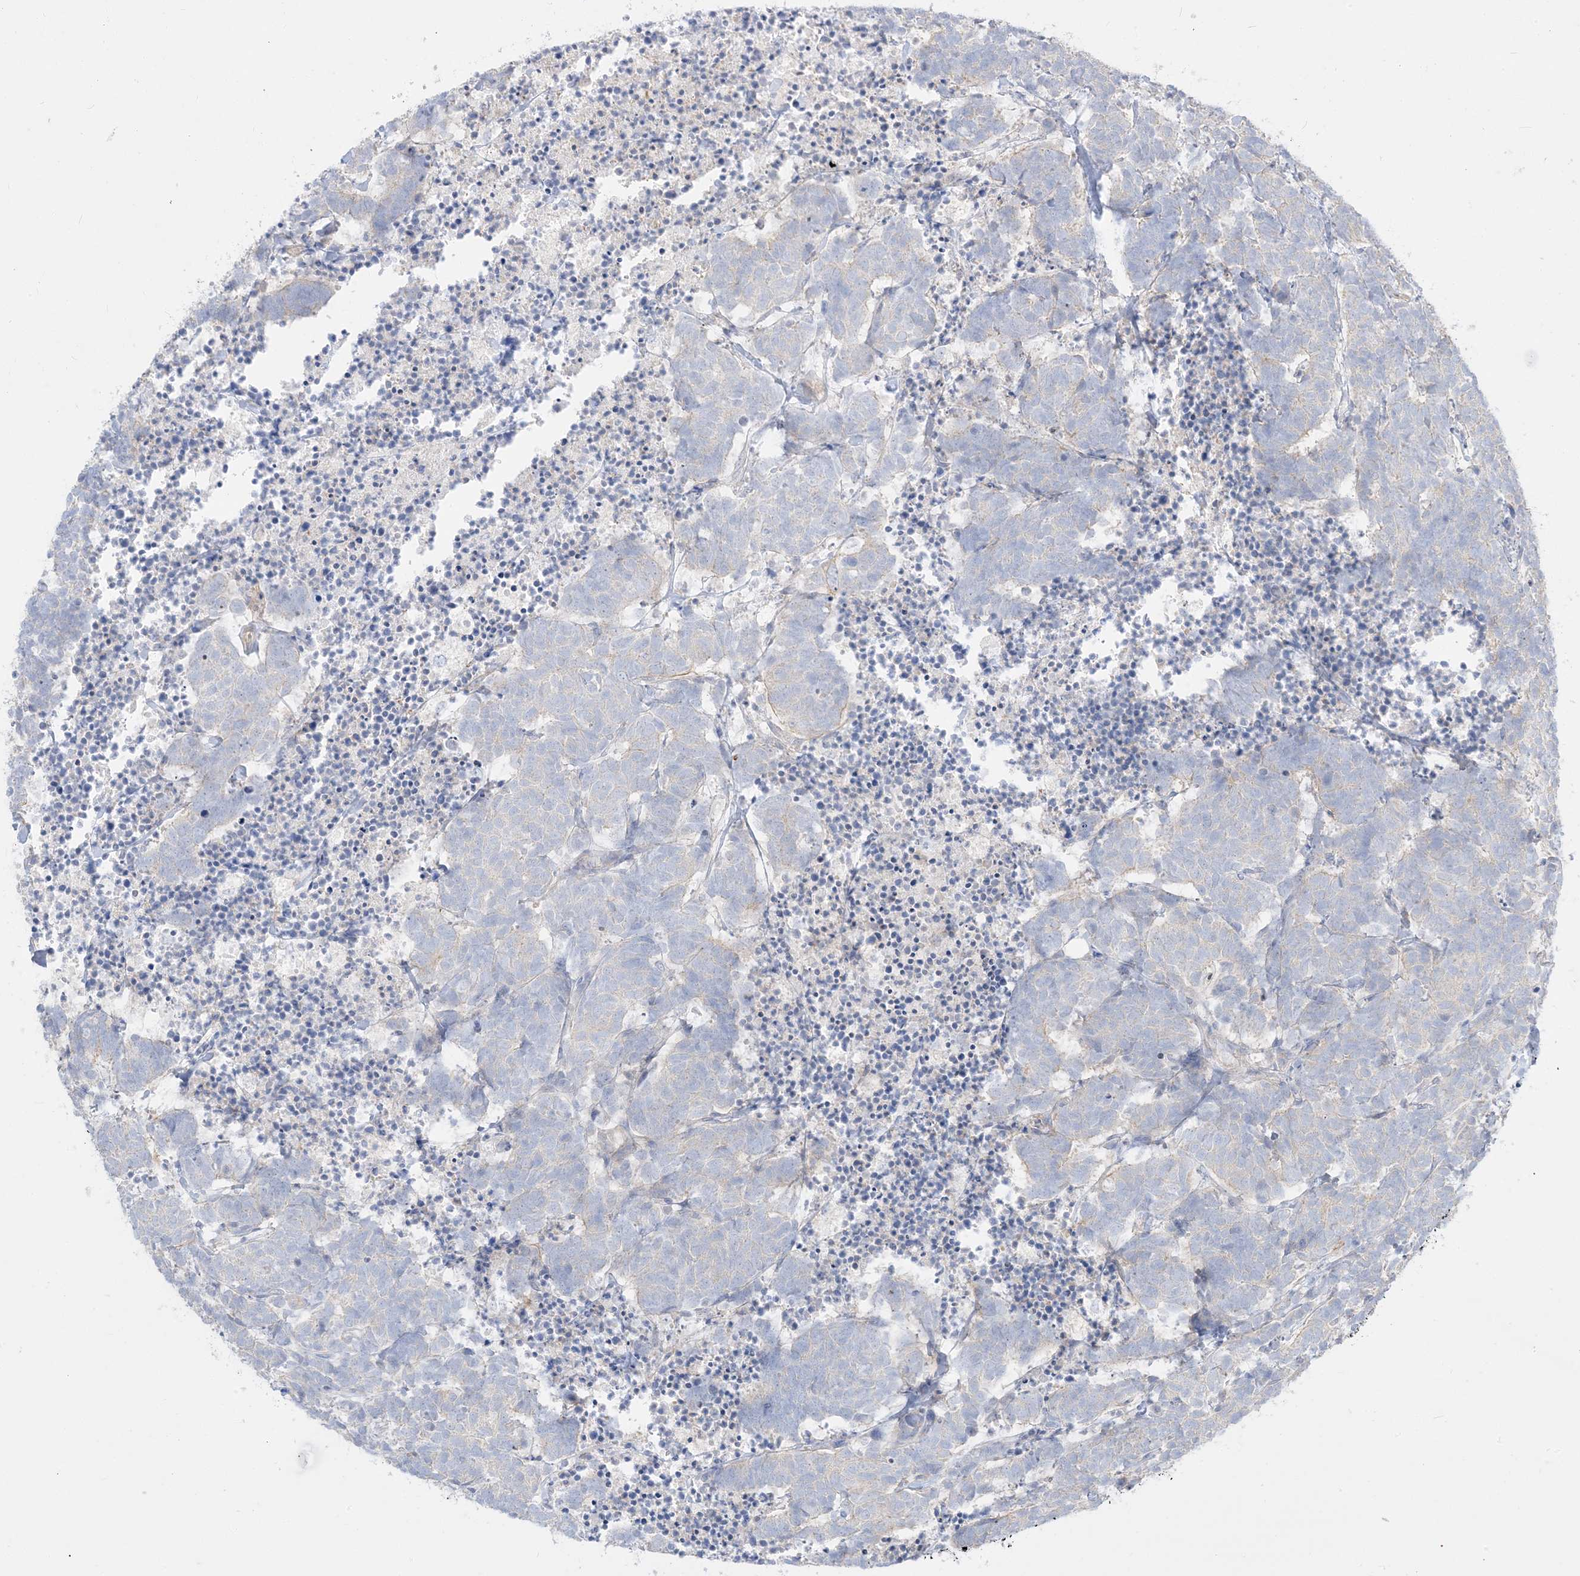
{"staining": {"intensity": "negative", "quantity": "none", "location": "none"}, "tissue": "carcinoid", "cell_type": "Tumor cells", "image_type": "cancer", "snomed": [{"axis": "morphology", "description": "Carcinoma, NOS"}, {"axis": "morphology", "description": "Carcinoid, malignant, NOS"}, {"axis": "topography", "description": "Urinary bladder"}], "caption": "An IHC image of malignant carcinoid is shown. There is no staining in tumor cells of malignant carcinoid.", "gene": "ARHGEF9", "patient": {"sex": "male", "age": 57}}